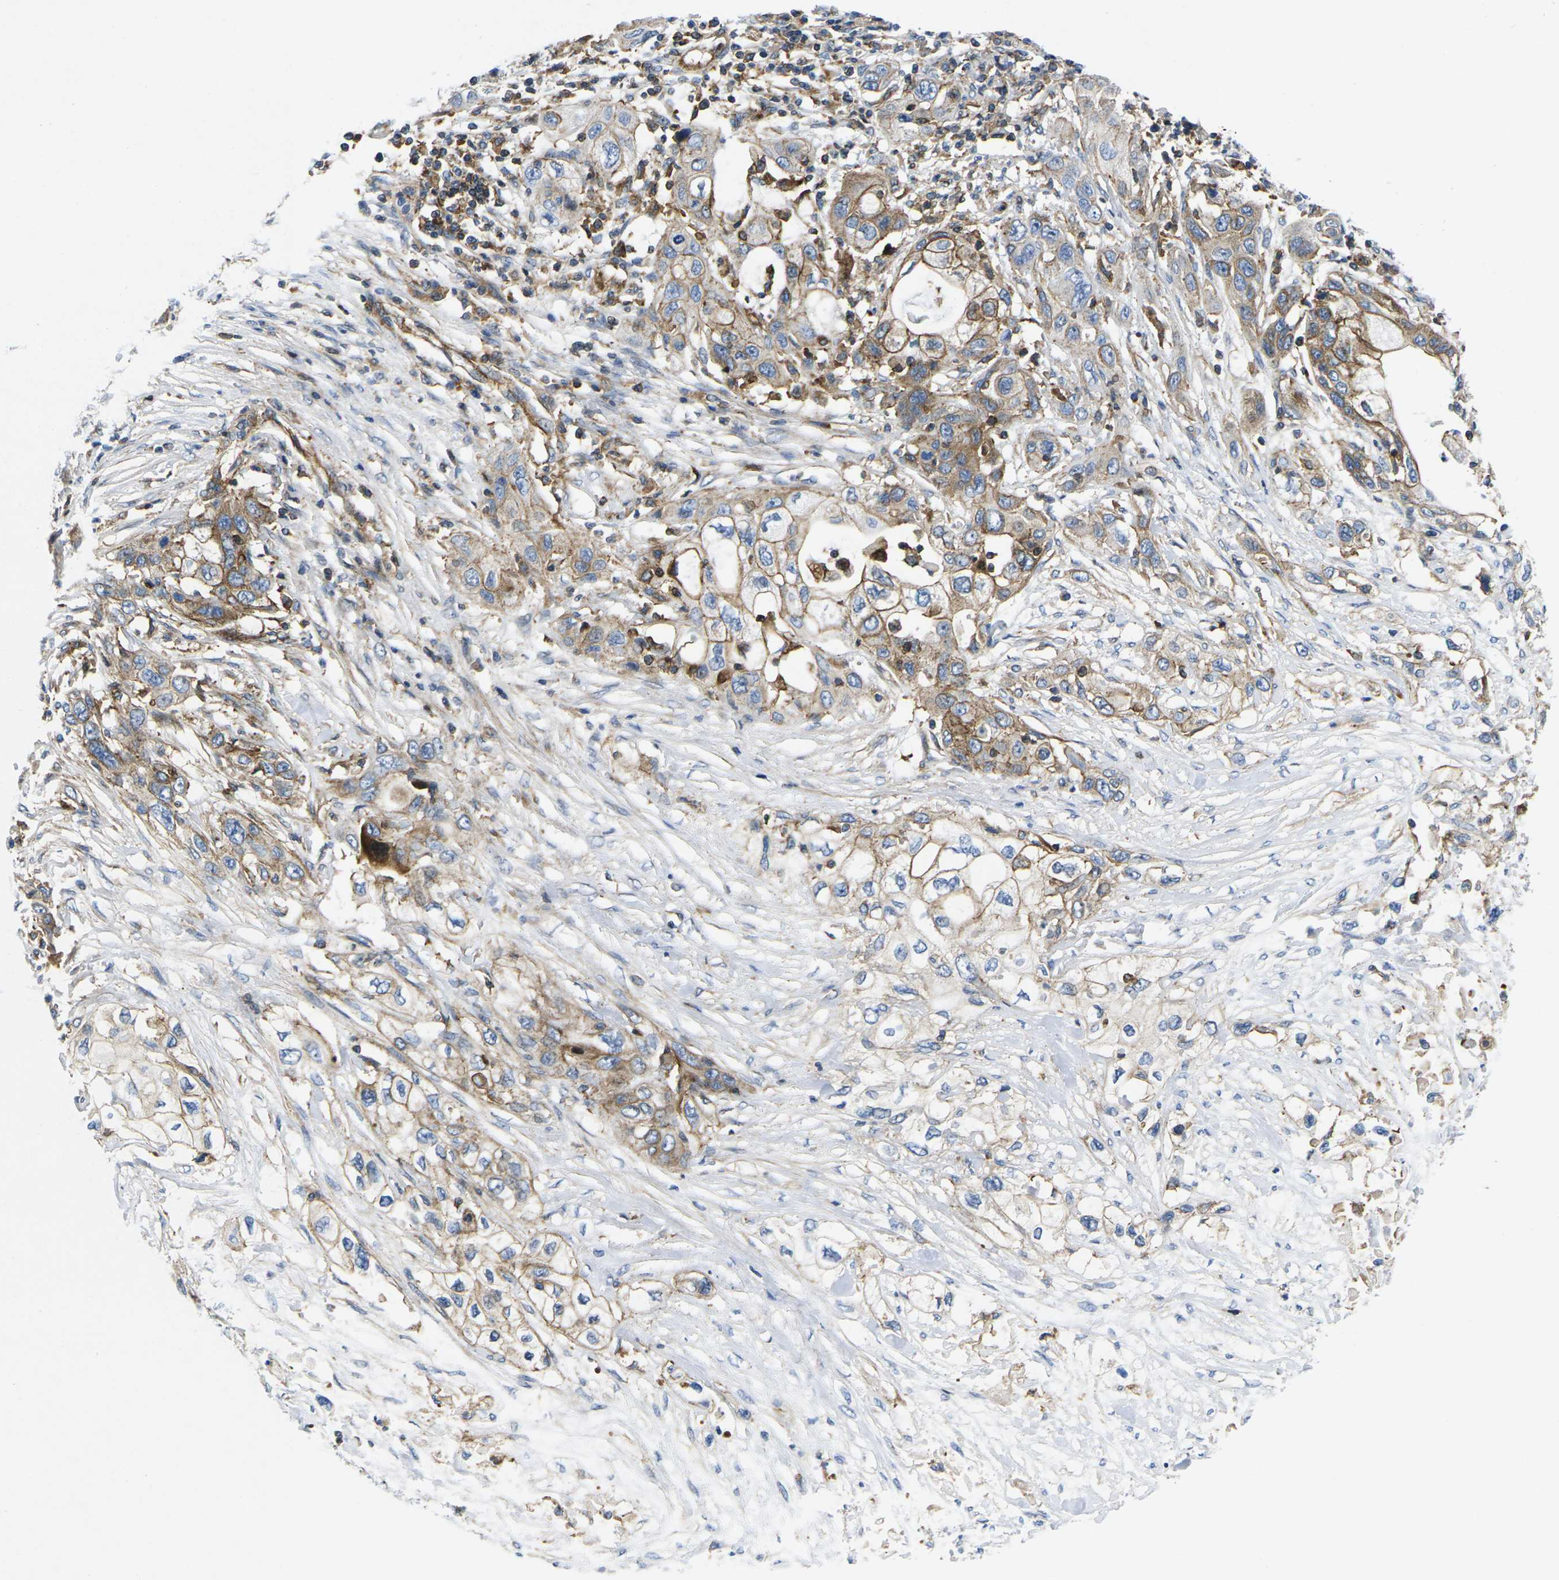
{"staining": {"intensity": "moderate", "quantity": ">75%", "location": "cytoplasmic/membranous"}, "tissue": "pancreatic cancer", "cell_type": "Tumor cells", "image_type": "cancer", "snomed": [{"axis": "morphology", "description": "Adenocarcinoma, NOS"}, {"axis": "topography", "description": "Pancreas"}], "caption": "Pancreatic cancer (adenocarcinoma) was stained to show a protein in brown. There is medium levels of moderate cytoplasmic/membranous positivity in approximately >75% of tumor cells.", "gene": "IQGAP1", "patient": {"sex": "female", "age": 70}}